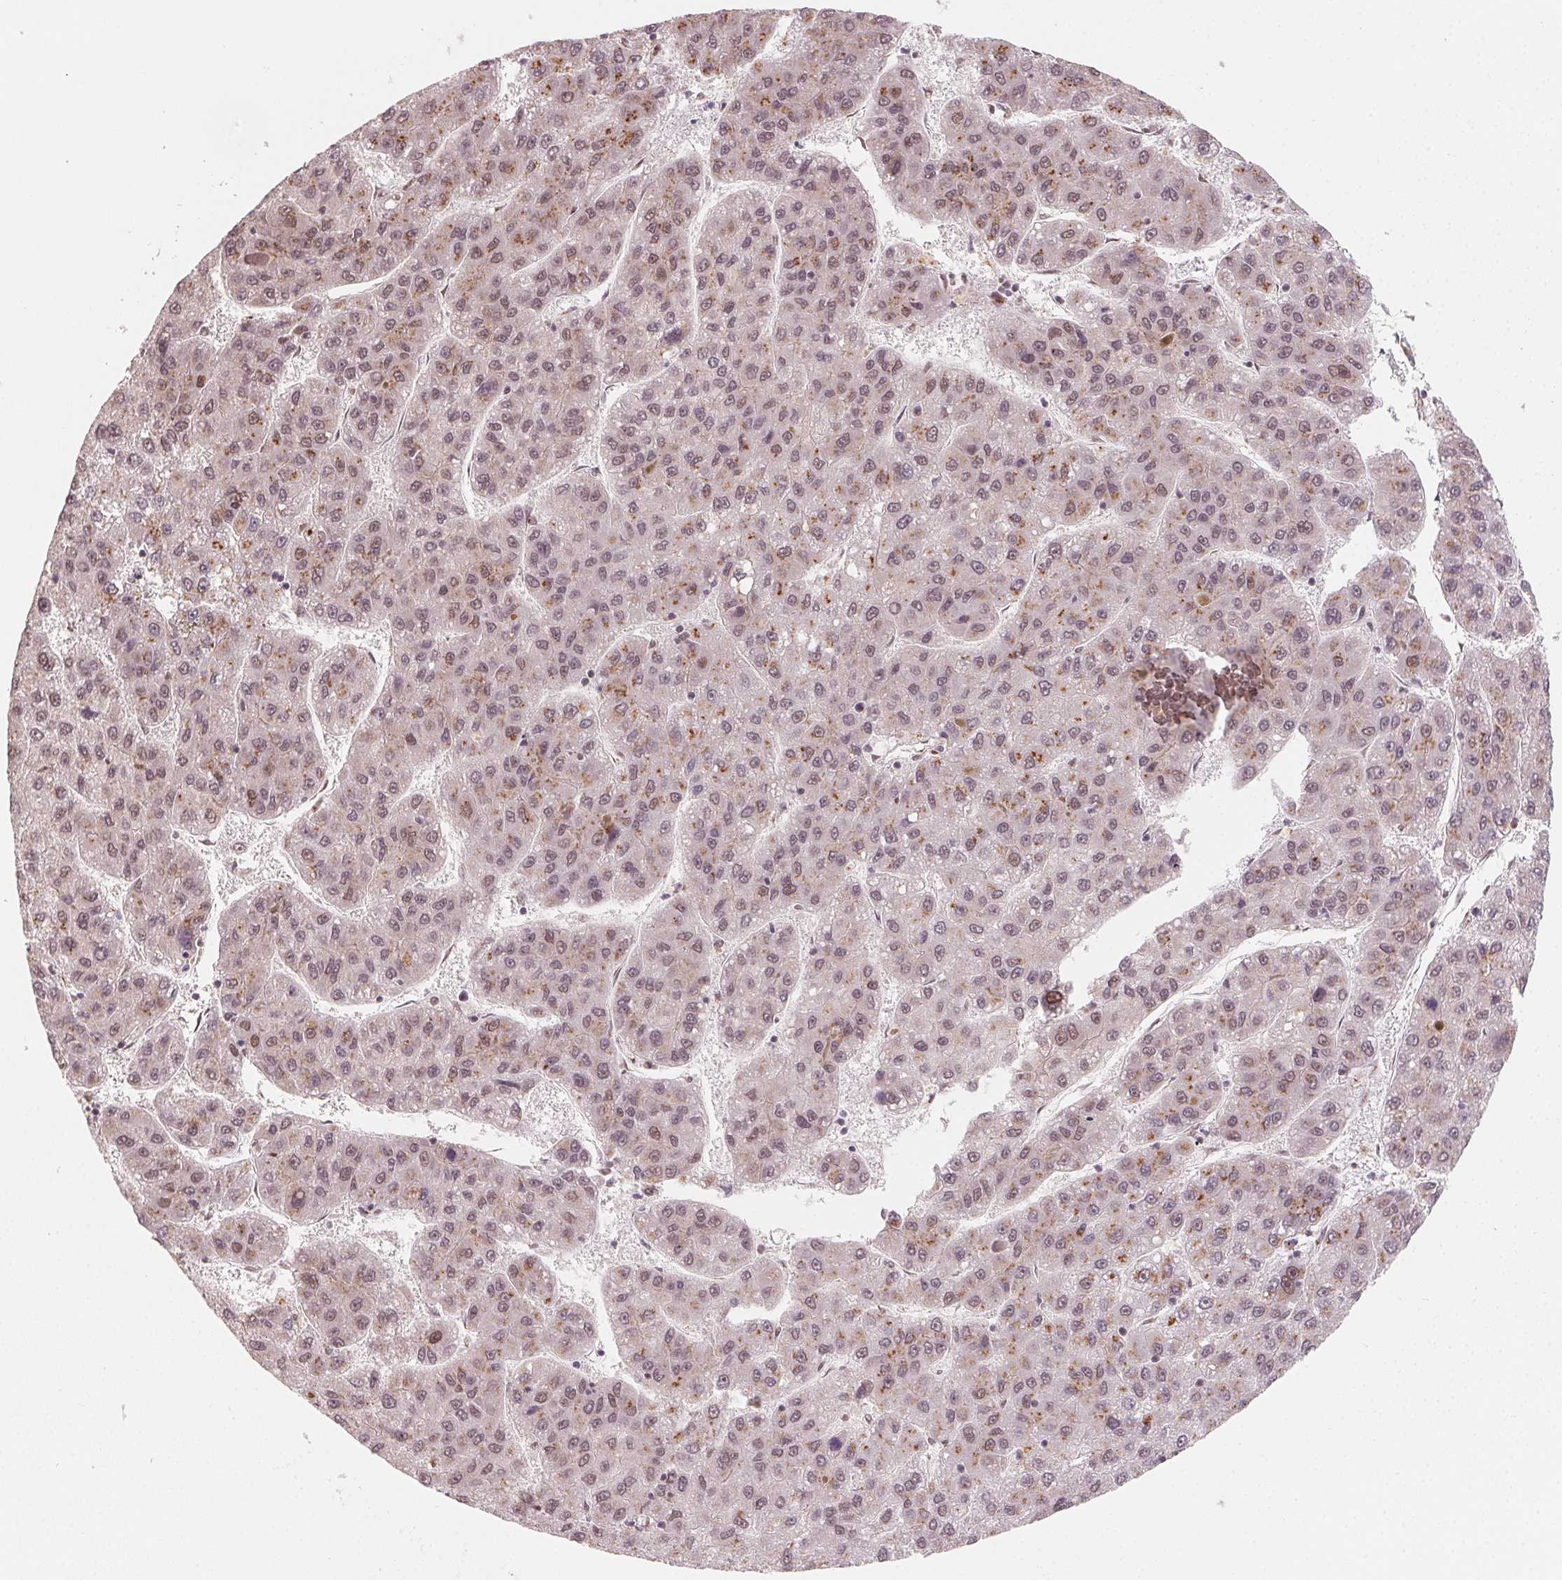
{"staining": {"intensity": "moderate", "quantity": "25%-75%", "location": "cytoplasmic/membranous,nuclear"}, "tissue": "liver cancer", "cell_type": "Tumor cells", "image_type": "cancer", "snomed": [{"axis": "morphology", "description": "Carcinoma, Hepatocellular, NOS"}, {"axis": "topography", "description": "Liver"}], "caption": "Immunohistochemistry (IHC) (DAB (3,3'-diaminobenzidine)) staining of human liver hepatocellular carcinoma exhibits moderate cytoplasmic/membranous and nuclear protein expression in about 25%-75% of tumor cells. The staining is performed using DAB (3,3'-diaminobenzidine) brown chromogen to label protein expression. The nuclei are counter-stained blue using hematoxylin.", "gene": "TOPORS", "patient": {"sex": "female", "age": 82}}